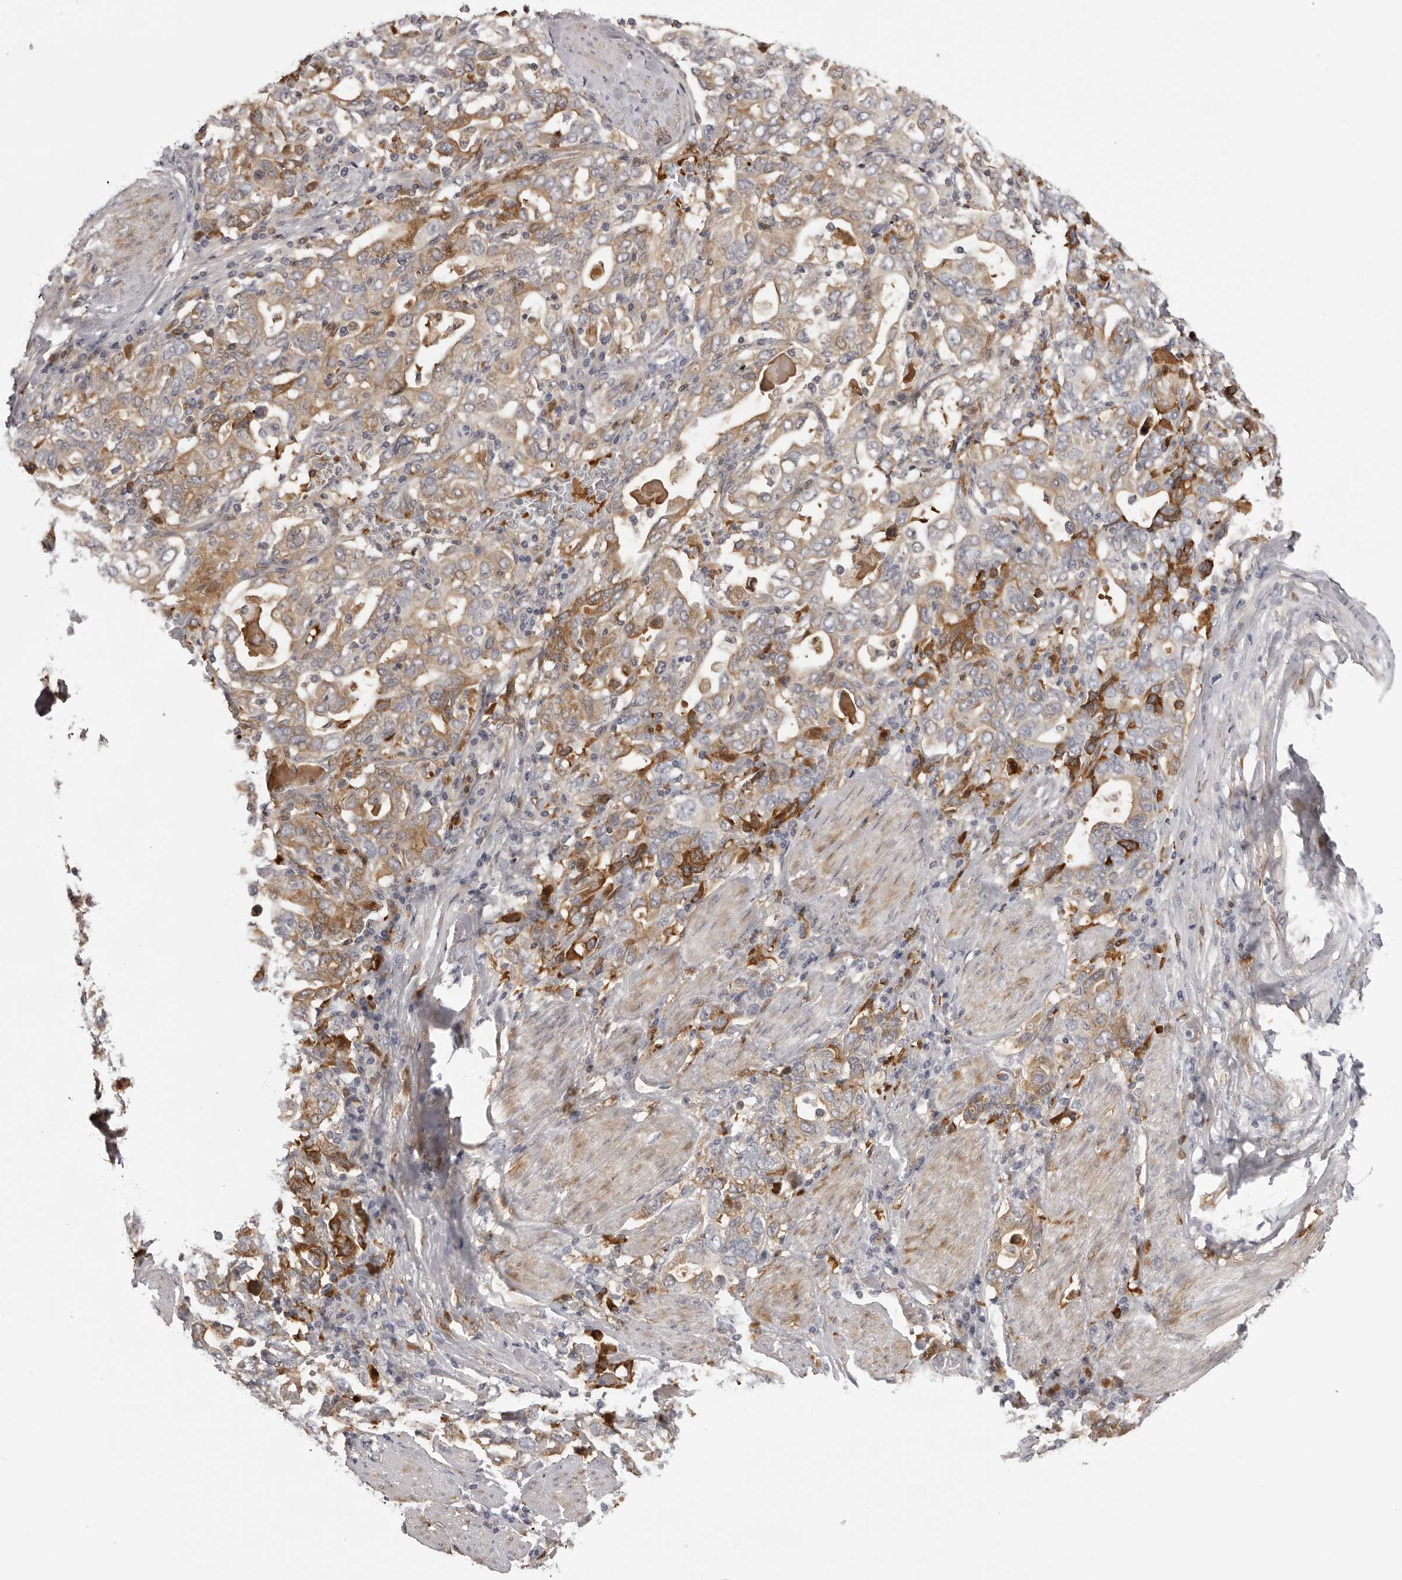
{"staining": {"intensity": "moderate", "quantity": "25%-75%", "location": "cytoplasmic/membranous"}, "tissue": "stomach cancer", "cell_type": "Tumor cells", "image_type": "cancer", "snomed": [{"axis": "morphology", "description": "Adenocarcinoma, NOS"}, {"axis": "topography", "description": "Stomach, upper"}], "caption": "Moderate cytoplasmic/membranous expression for a protein is identified in approximately 25%-75% of tumor cells of stomach adenocarcinoma using immunohistochemistry (IHC).", "gene": "PLEKHF2", "patient": {"sex": "male", "age": 62}}